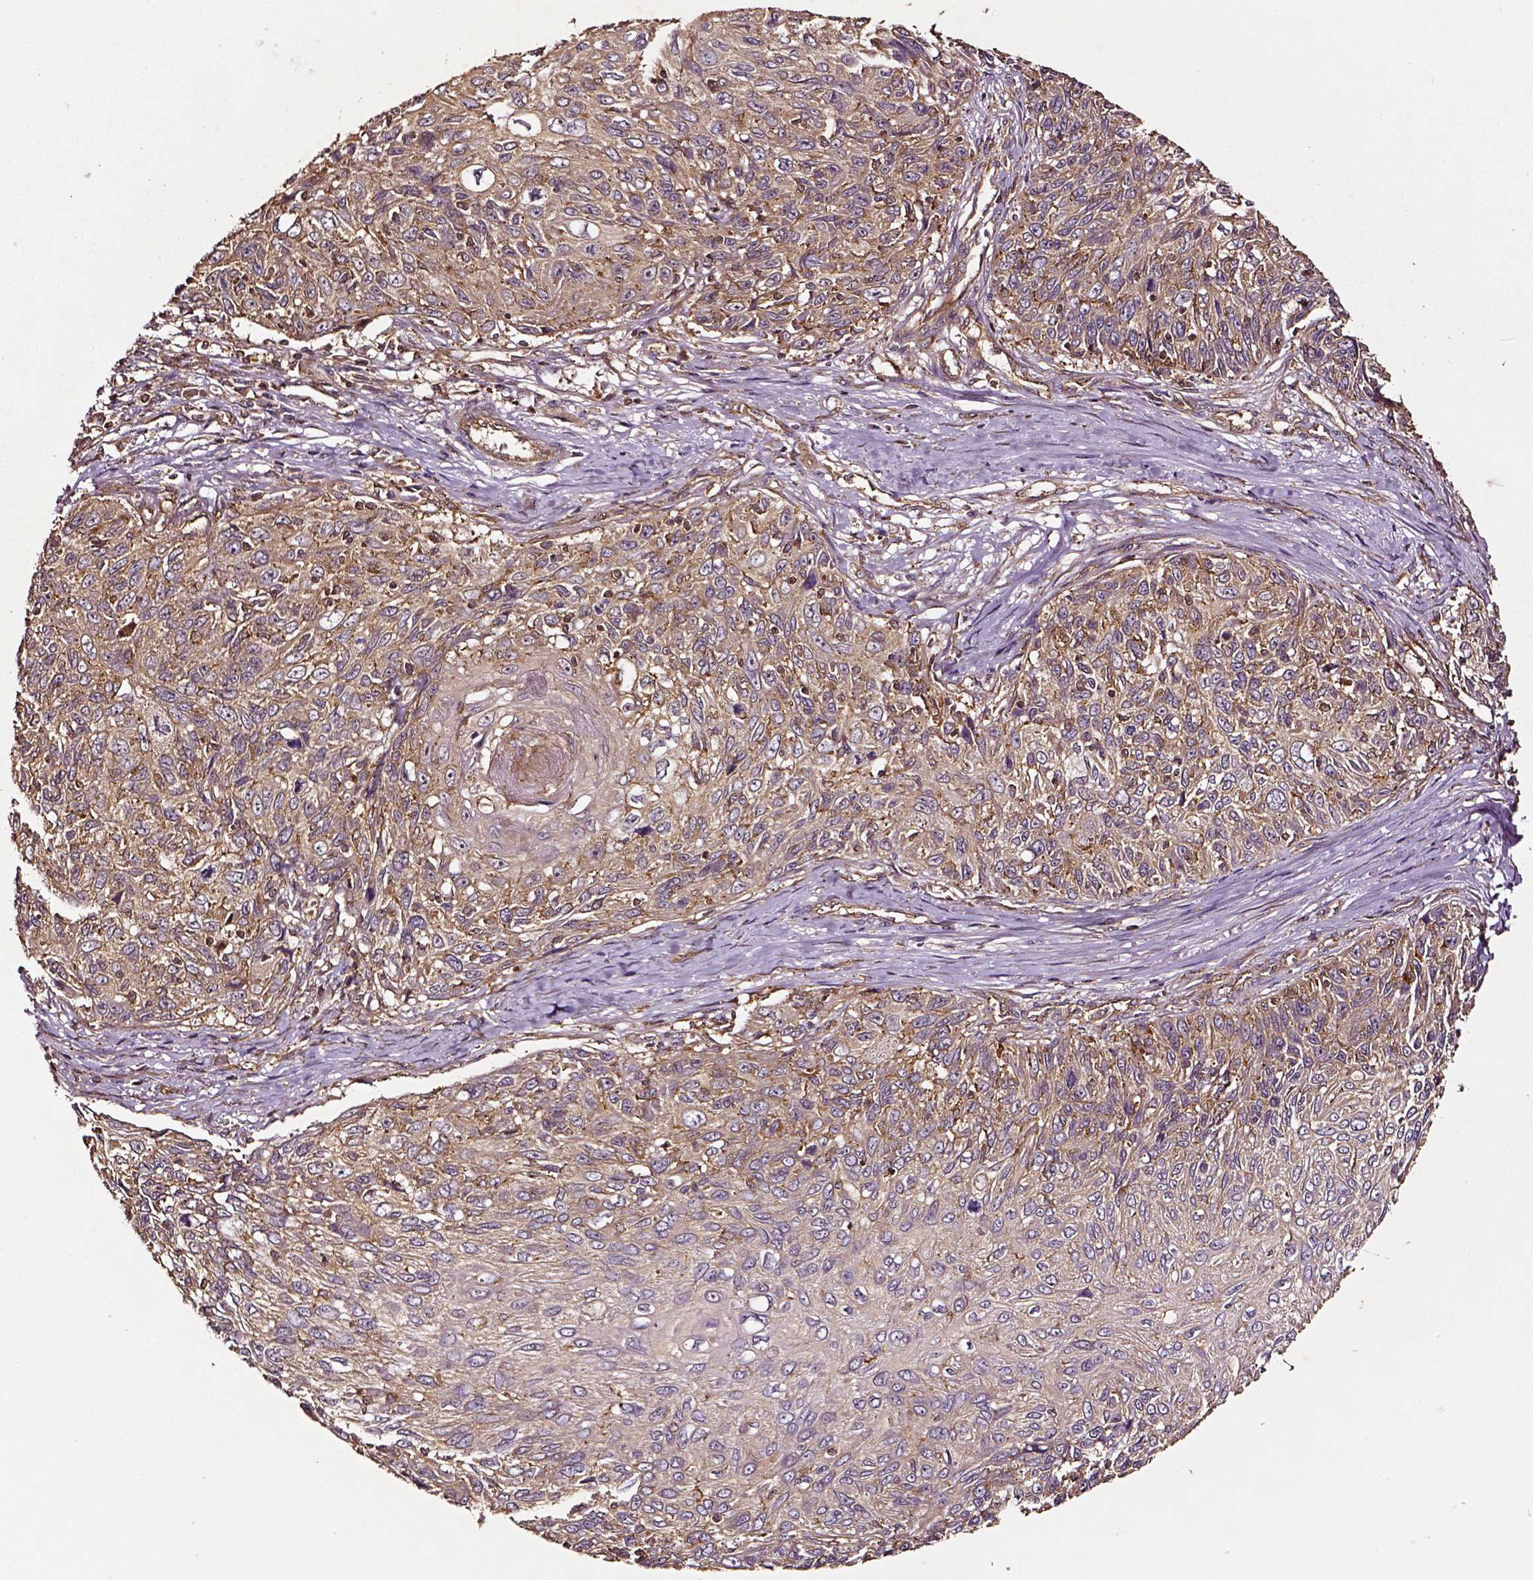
{"staining": {"intensity": "moderate", "quantity": ">75%", "location": "cytoplasmic/membranous"}, "tissue": "skin cancer", "cell_type": "Tumor cells", "image_type": "cancer", "snomed": [{"axis": "morphology", "description": "Squamous cell carcinoma, NOS"}, {"axis": "topography", "description": "Skin"}], "caption": "About >75% of tumor cells in squamous cell carcinoma (skin) reveal moderate cytoplasmic/membranous protein staining as visualized by brown immunohistochemical staining.", "gene": "RASSF5", "patient": {"sex": "male", "age": 92}}